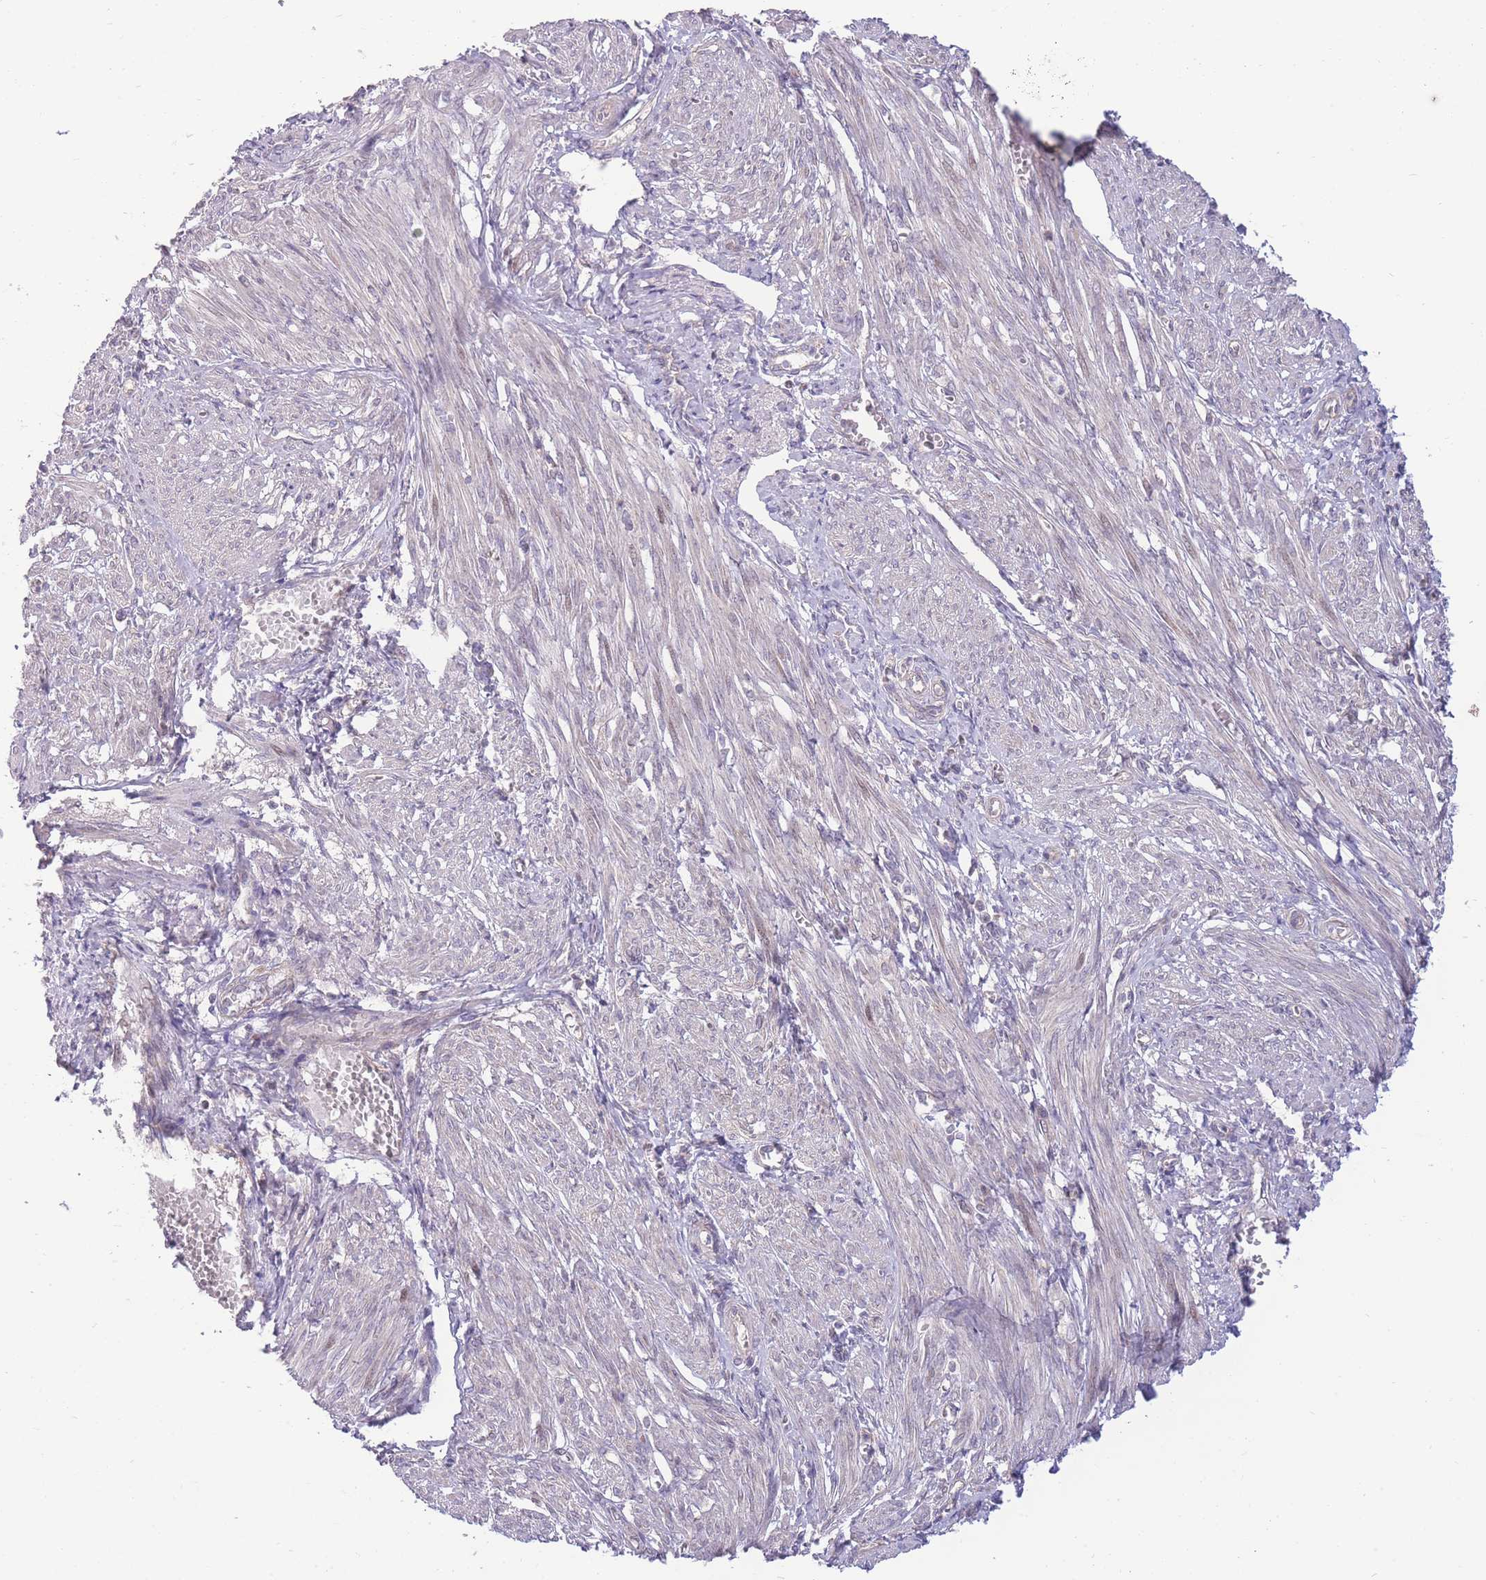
{"staining": {"intensity": "negative", "quantity": "none", "location": "none"}, "tissue": "smooth muscle", "cell_type": "Smooth muscle cells", "image_type": "normal", "snomed": [{"axis": "morphology", "description": "Normal tissue, NOS"}, {"axis": "topography", "description": "Smooth muscle"}], "caption": "Smooth muscle cells show no significant staining in unremarkable smooth muscle.", "gene": "RIC8A", "patient": {"sex": "female", "age": 39}}